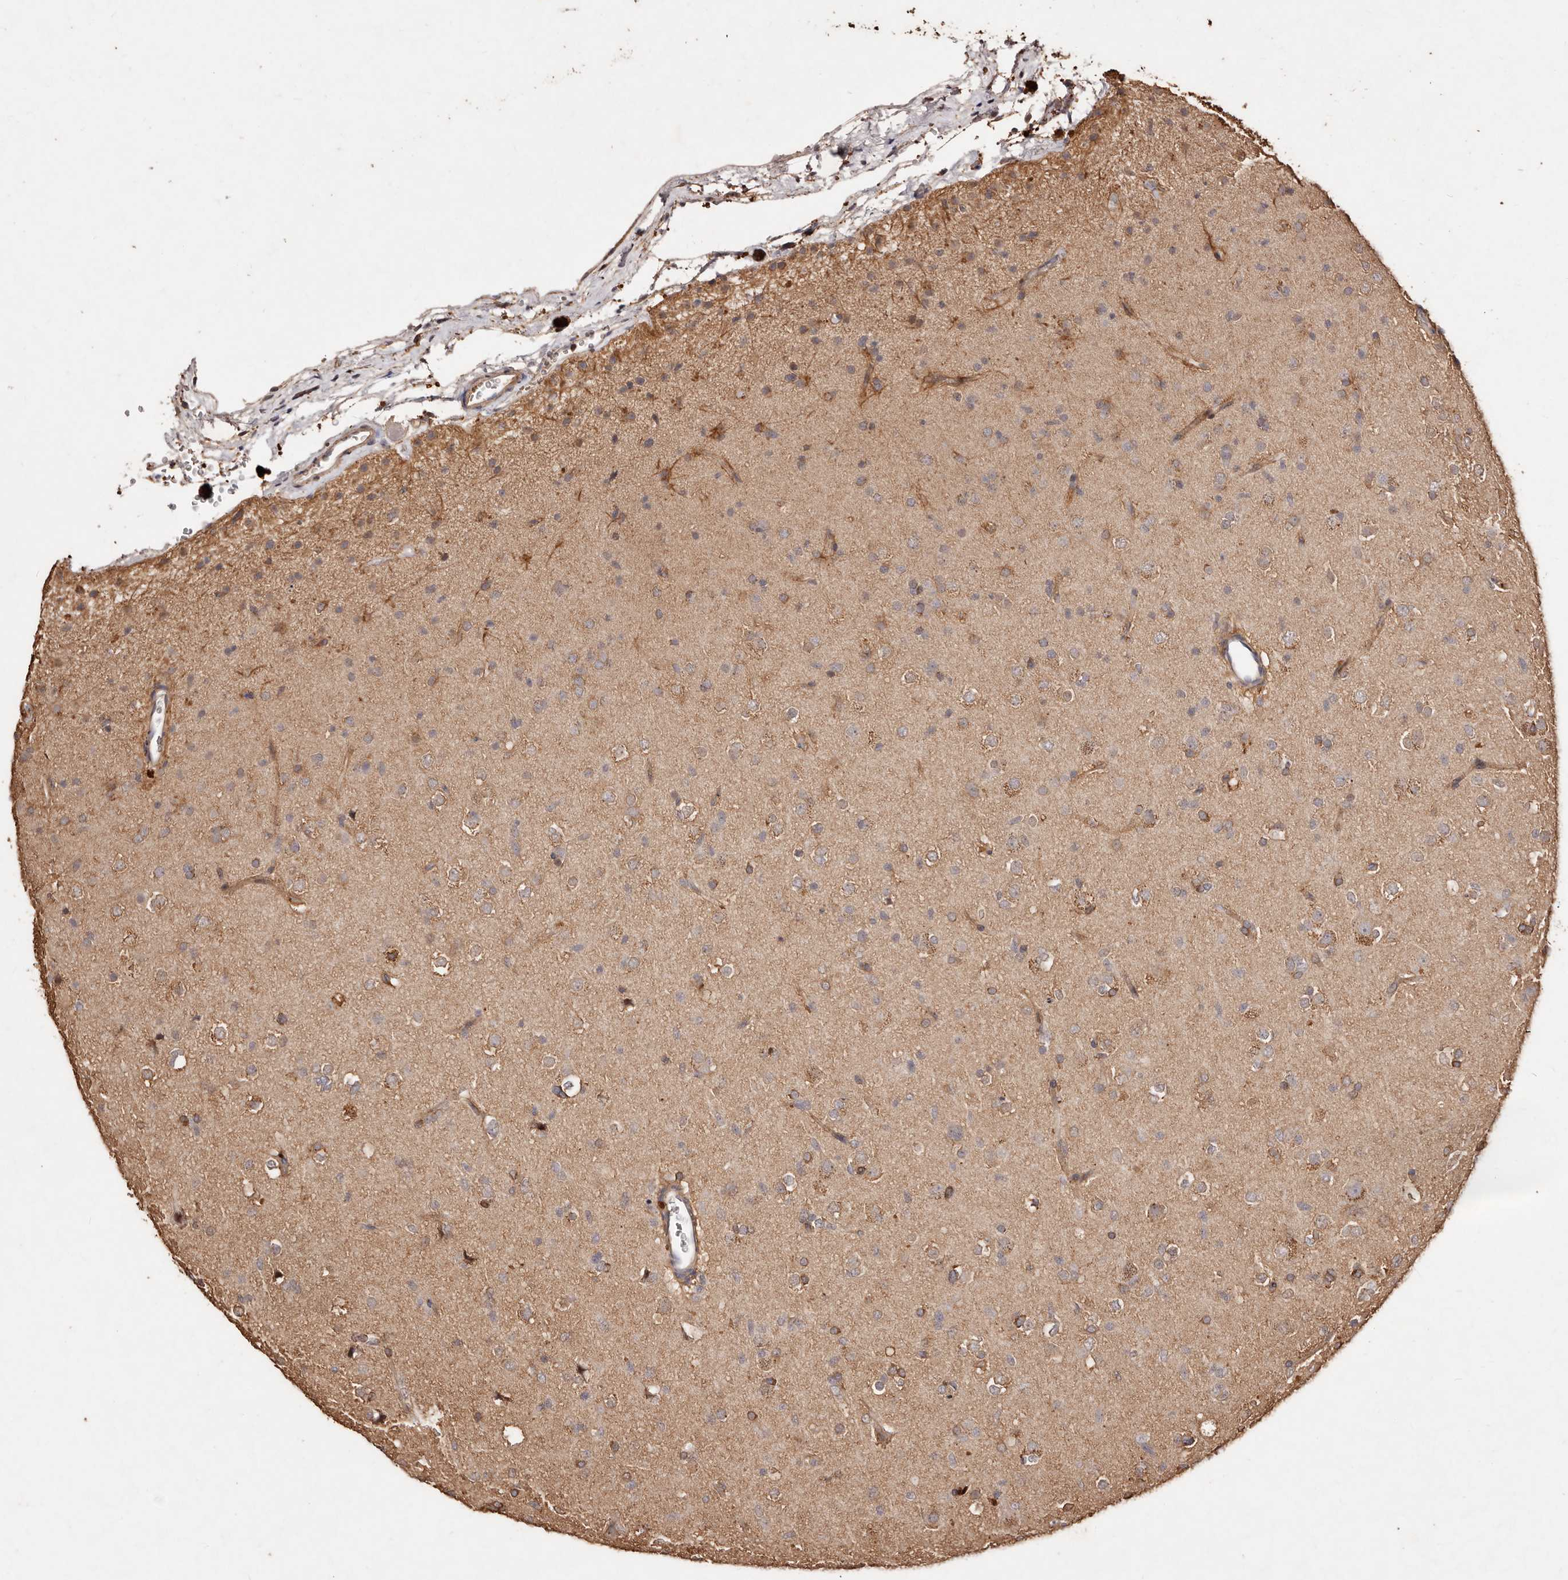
{"staining": {"intensity": "weak", "quantity": "<25%", "location": "cytoplasmic/membranous"}, "tissue": "glioma", "cell_type": "Tumor cells", "image_type": "cancer", "snomed": [{"axis": "morphology", "description": "Glioma, malignant, Low grade"}, {"axis": "topography", "description": "Brain"}], "caption": "Photomicrograph shows no significant protein positivity in tumor cells of glioma.", "gene": "CCL14", "patient": {"sex": "male", "age": 65}}